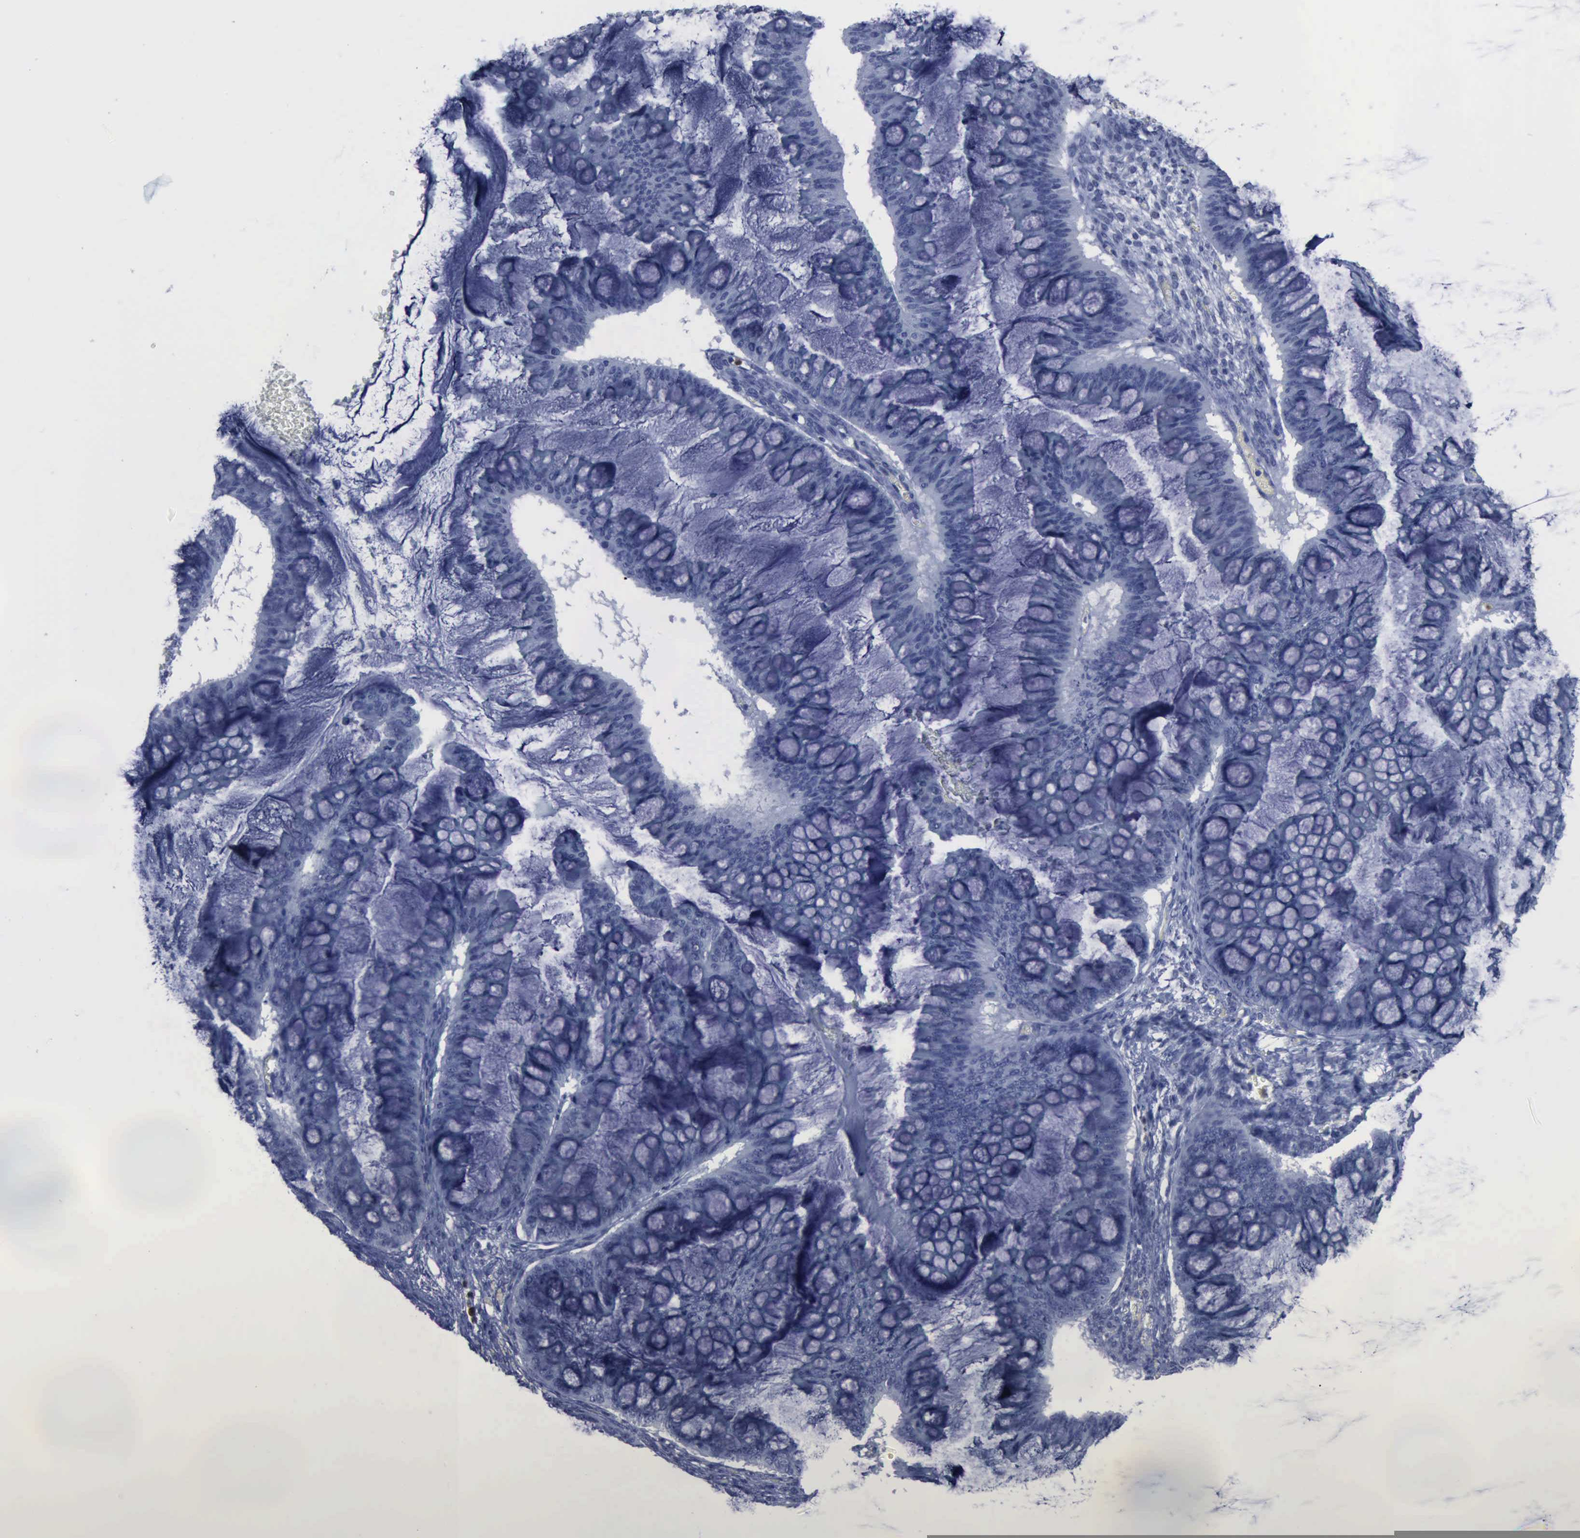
{"staining": {"intensity": "negative", "quantity": "none", "location": "none"}, "tissue": "ovarian cancer", "cell_type": "Tumor cells", "image_type": "cancer", "snomed": [{"axis": "morphology", "description": "Cystadenocarcinoma, mucinous, NOS"}, {"axis": "topography", "description": "Ovary"}], "caption": "DAB (3,3'-diaminobenzidine) immunohistochemical staining of ovarian mucinous cystadenocarcinoma shows no significant staining in tumor cells.", "gene": "CSTA", "patient": {"sex": "female", "age": 73}}